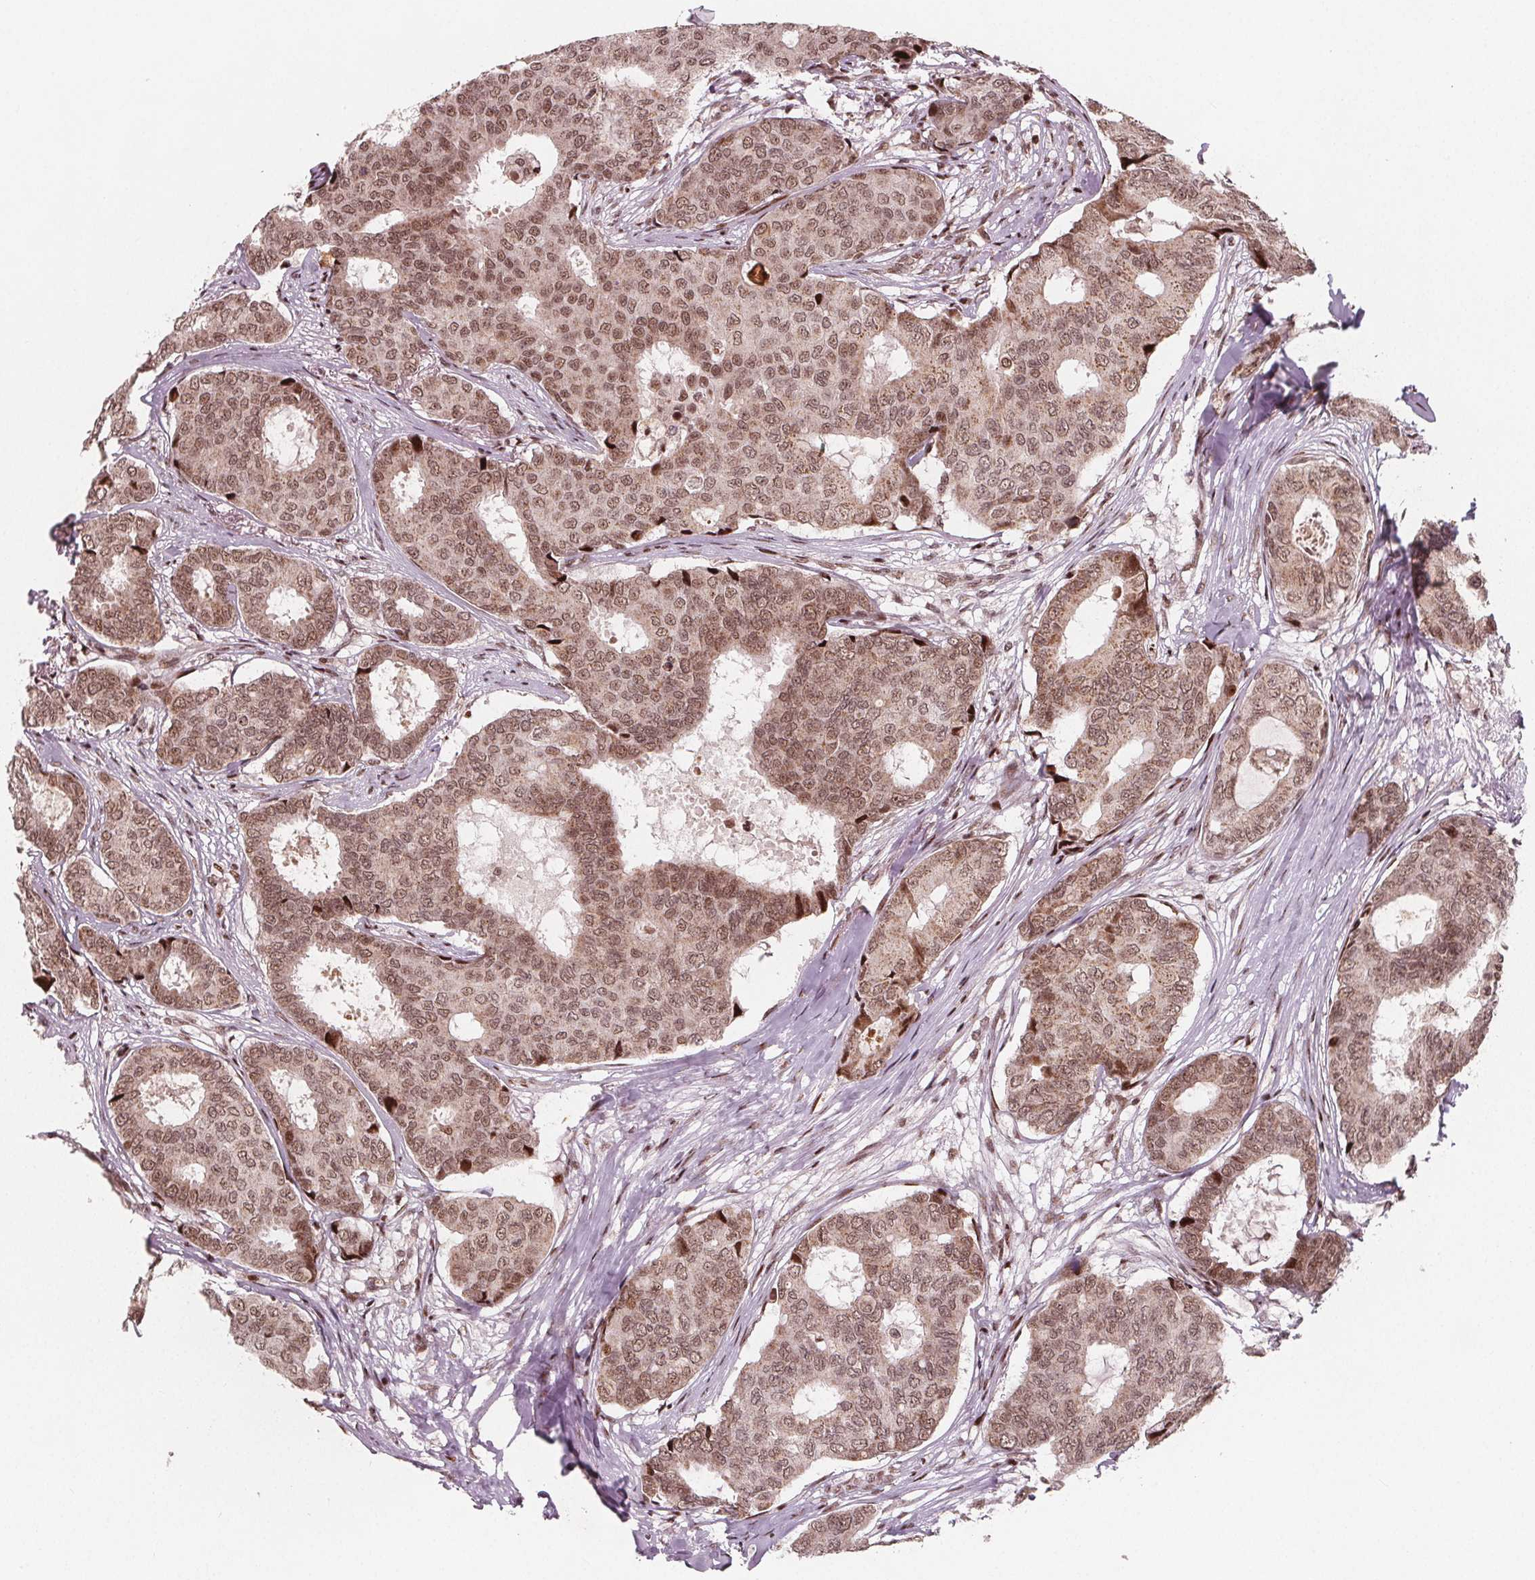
{"staining": {"intensity": "moderate", "quantity": ">75%", "location": "cytoplasmic/membranous,nuclear"}, "tissue": "breast cancer", "cell_type": "Tumor cells", "image_type": "cancer", "snomed": [{"axis": "morphology", "description": "Duct carcinoma"}, {"axis": "topography", "description": "Breast"}], "caption": "Tumor cells display medium levels of moderate cytoplasmic/membranous and nuclear expression in approximately >75% of cells in human breast cancer (invasive ductal carcinoma).", "gene": "SNRNP35", "patient": {"sex": "female", "age": 75}}